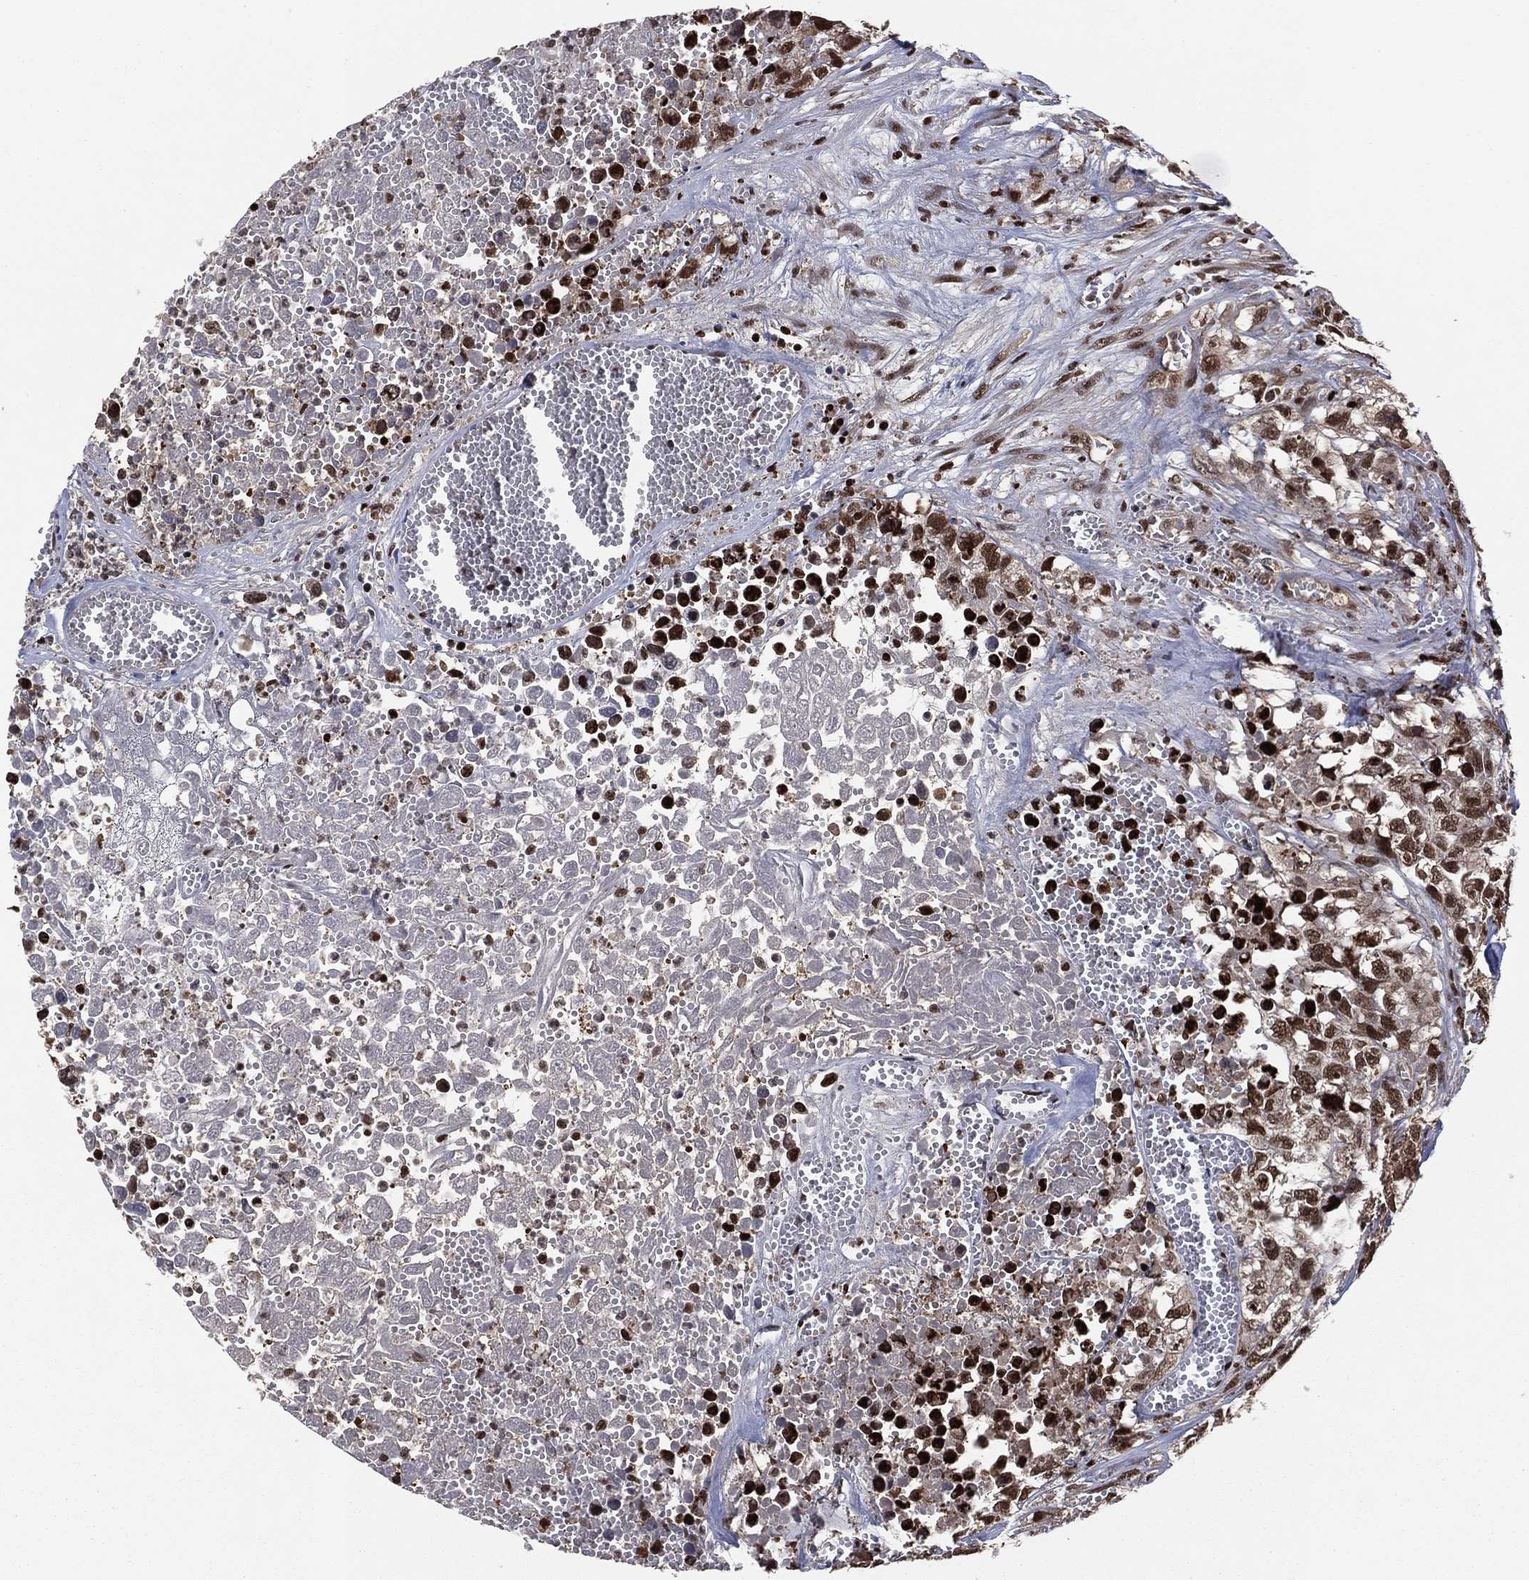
{"staining": {"intensity": "strong", "quantity": "25%-75%", "location": "cytoplasmic/membranous,nuclear"}, "tissue": "testis cancer", "cell_type": "Tumor cells", "image_type": "cancer", "snomed": [{"axis": "morphology", "description": "Seminoma, NOS"}, {"axis": "morphology", "description": "Carcinoma, Embryonal, NOS"}, {"axis": "topography", "description": "Testis"}], "caption": "Immunohistochemical staining of testis seminoma reveals strong cytoplasmic/membranous and nuclear protein positivity in about 25%-75% of tumor cells. Using DAB (3,3'-diaminobenzidine) (brown) and hematoxylin (blue) stains, captured at high magnification using brightfield microscopy.", "gene": "PSMA1", "patient": {"sex": "male", "age": 22}}